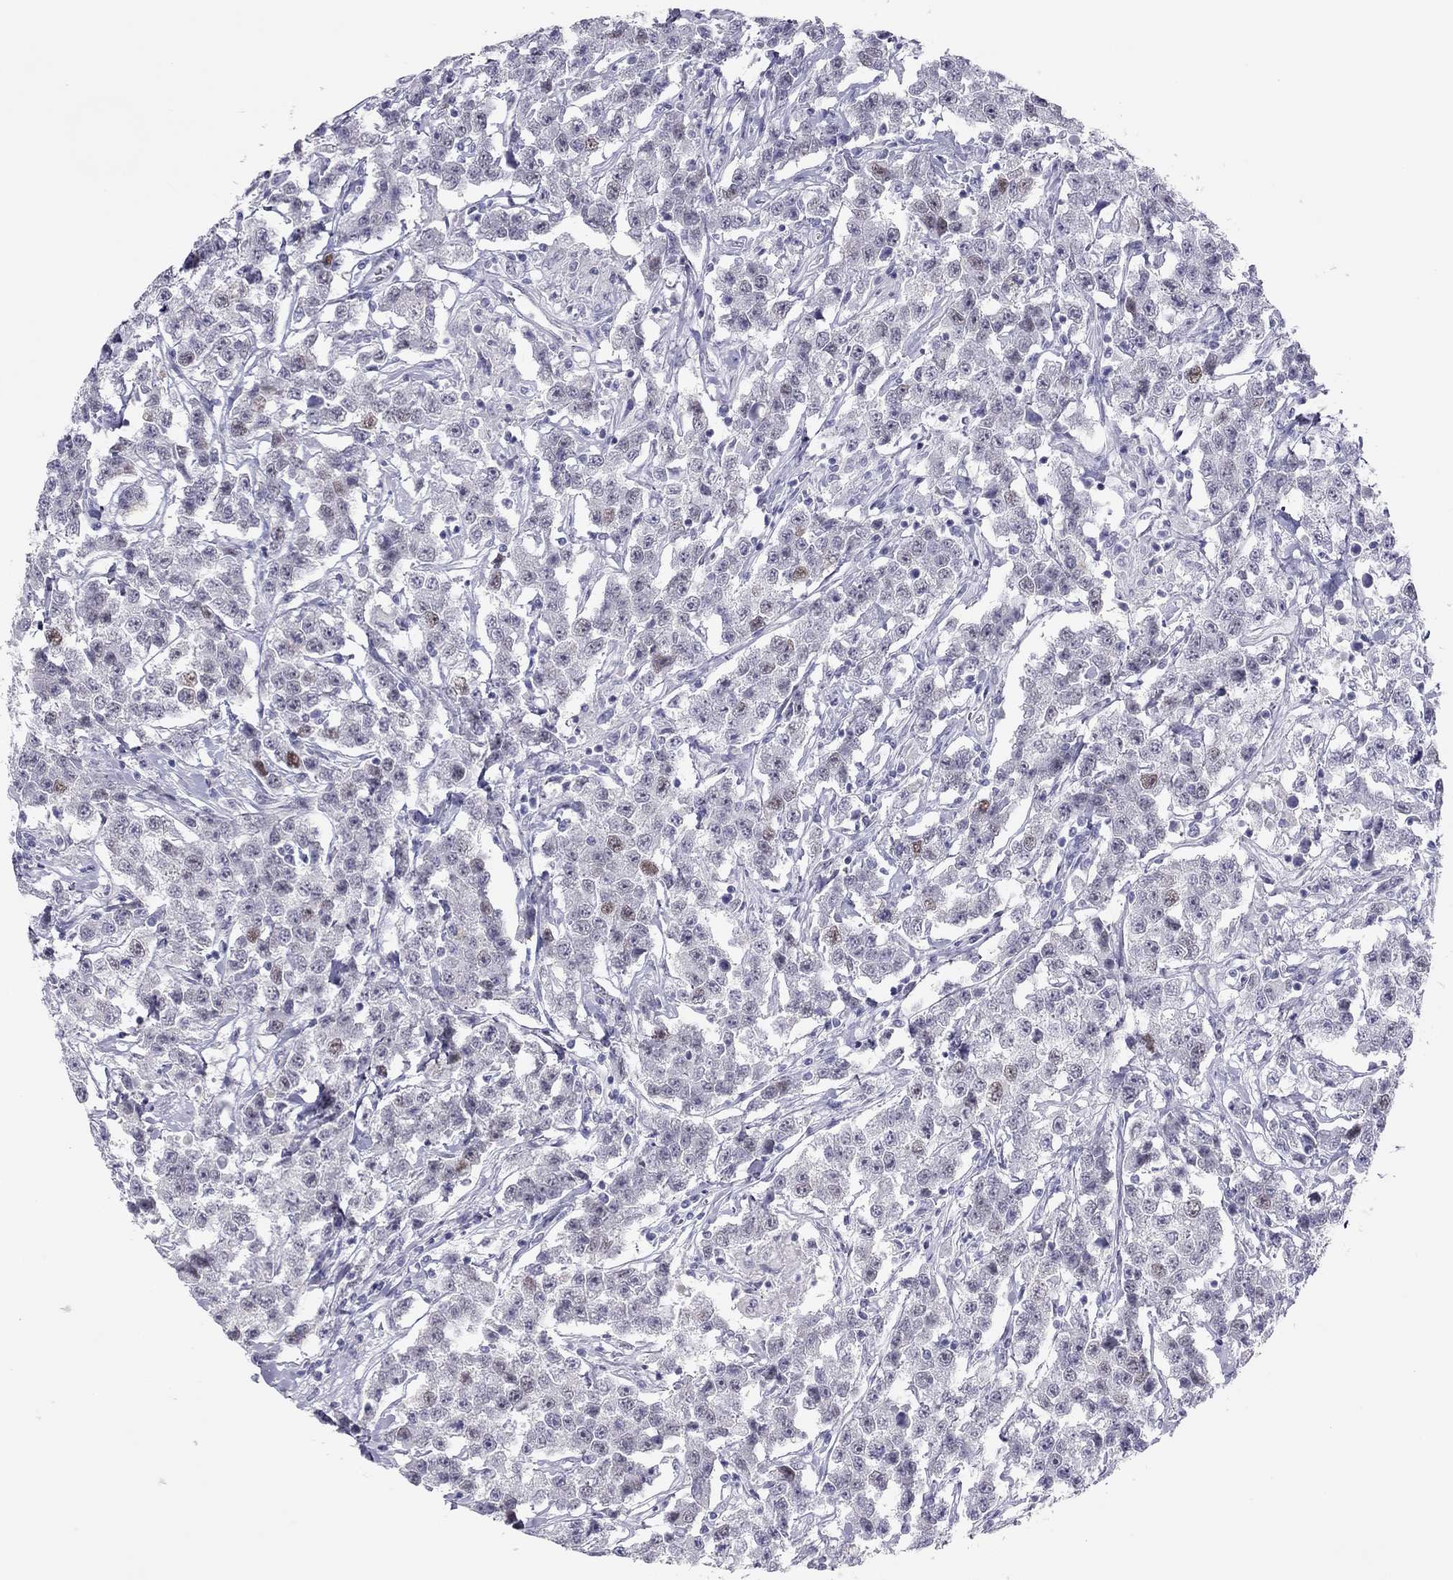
{"staining": {"intensity": "moderate", "quantity": "<25%", "location": "nuclear"}, "tissue": "testis cancer", "cell_type": "Tumor cells", "image_type": "cancer", "snomed": [{"axis": "morphology", "description": "Seminoma, NOS"}, {"axis": "topography", "description": "Testis"}], "caption": "Immunohistochemistry (IHC) staining of testis cancer (seminoma), which exhibits low levels of moderate nuclear expression in about <25% of tumor cells indicating moderate nuclear protein staining. The staining was performed using DAB (3,3'-diaminobenzidine) (brown) for protein detection and nuclei were counterstained in hematoxylin (blue).", "gene": "PHOX2A", "patient": {"sex": "male", "age": 59}}